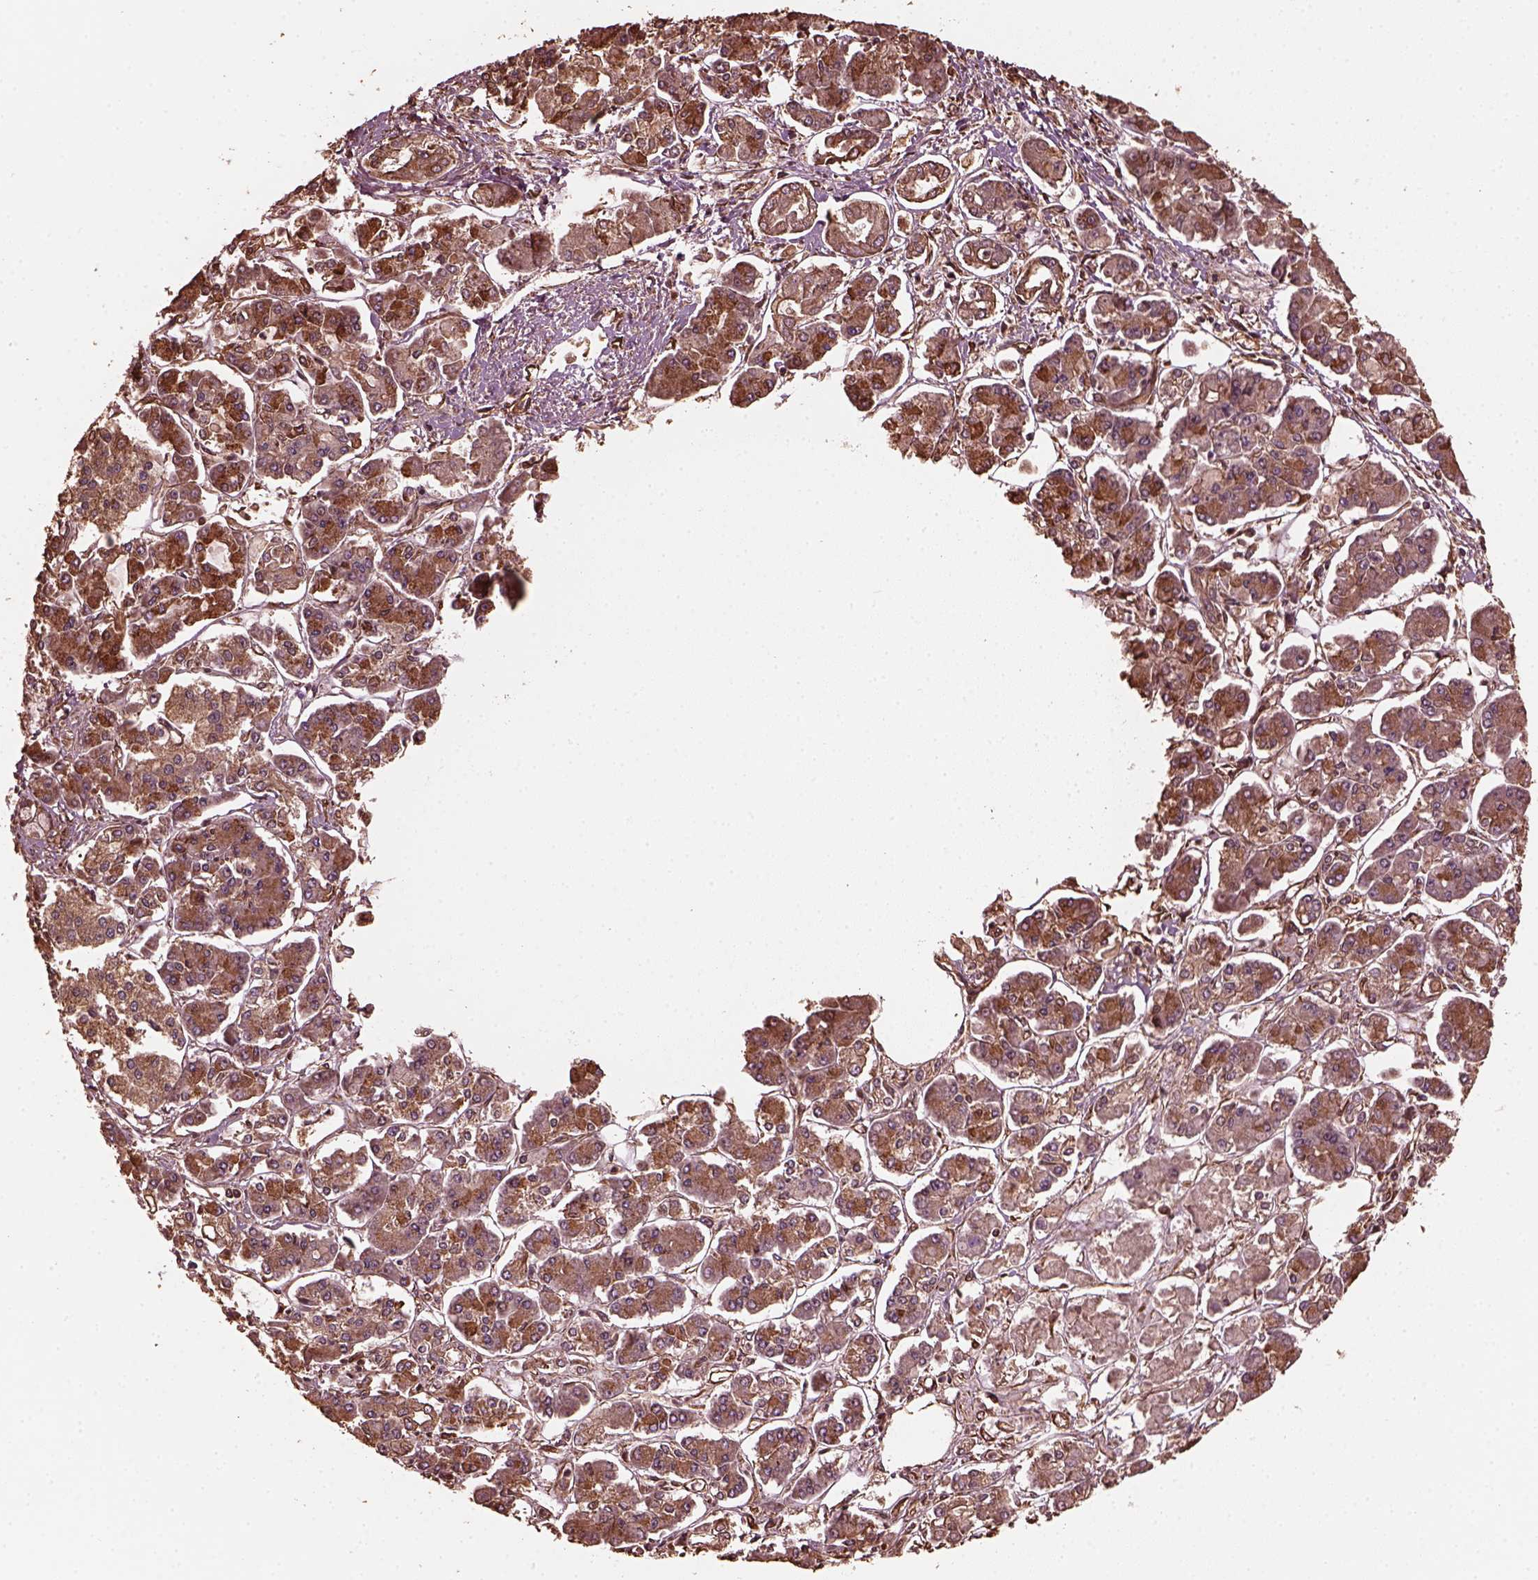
{"staining": {"intensity": "moderate", "quantity": ">75%", "location": "cytoplasmic/membranous"}, "tissue": "pancreatic cancer", "cell_type": "Tumor cells", "image_type": "cancer", "snomed": [{"axis": "morphology", "description": "Adenocarcinoma, NOS"}, {"axis": "topography", "description": "Pancreas"}], "caption": "High-power microscopy captured an immunohistochemistry (IHC) image of pancreatic cancer, revealing moderate cytoplasmic/membranous expression in approximately >75% of tumor cells. Using DAB (brown) and hematoxylin (blue) stains, captured at high magnification using brightfield microscopy.", "gene": "GTPBP1", "patient": {"sex": "male", "age": 85}}